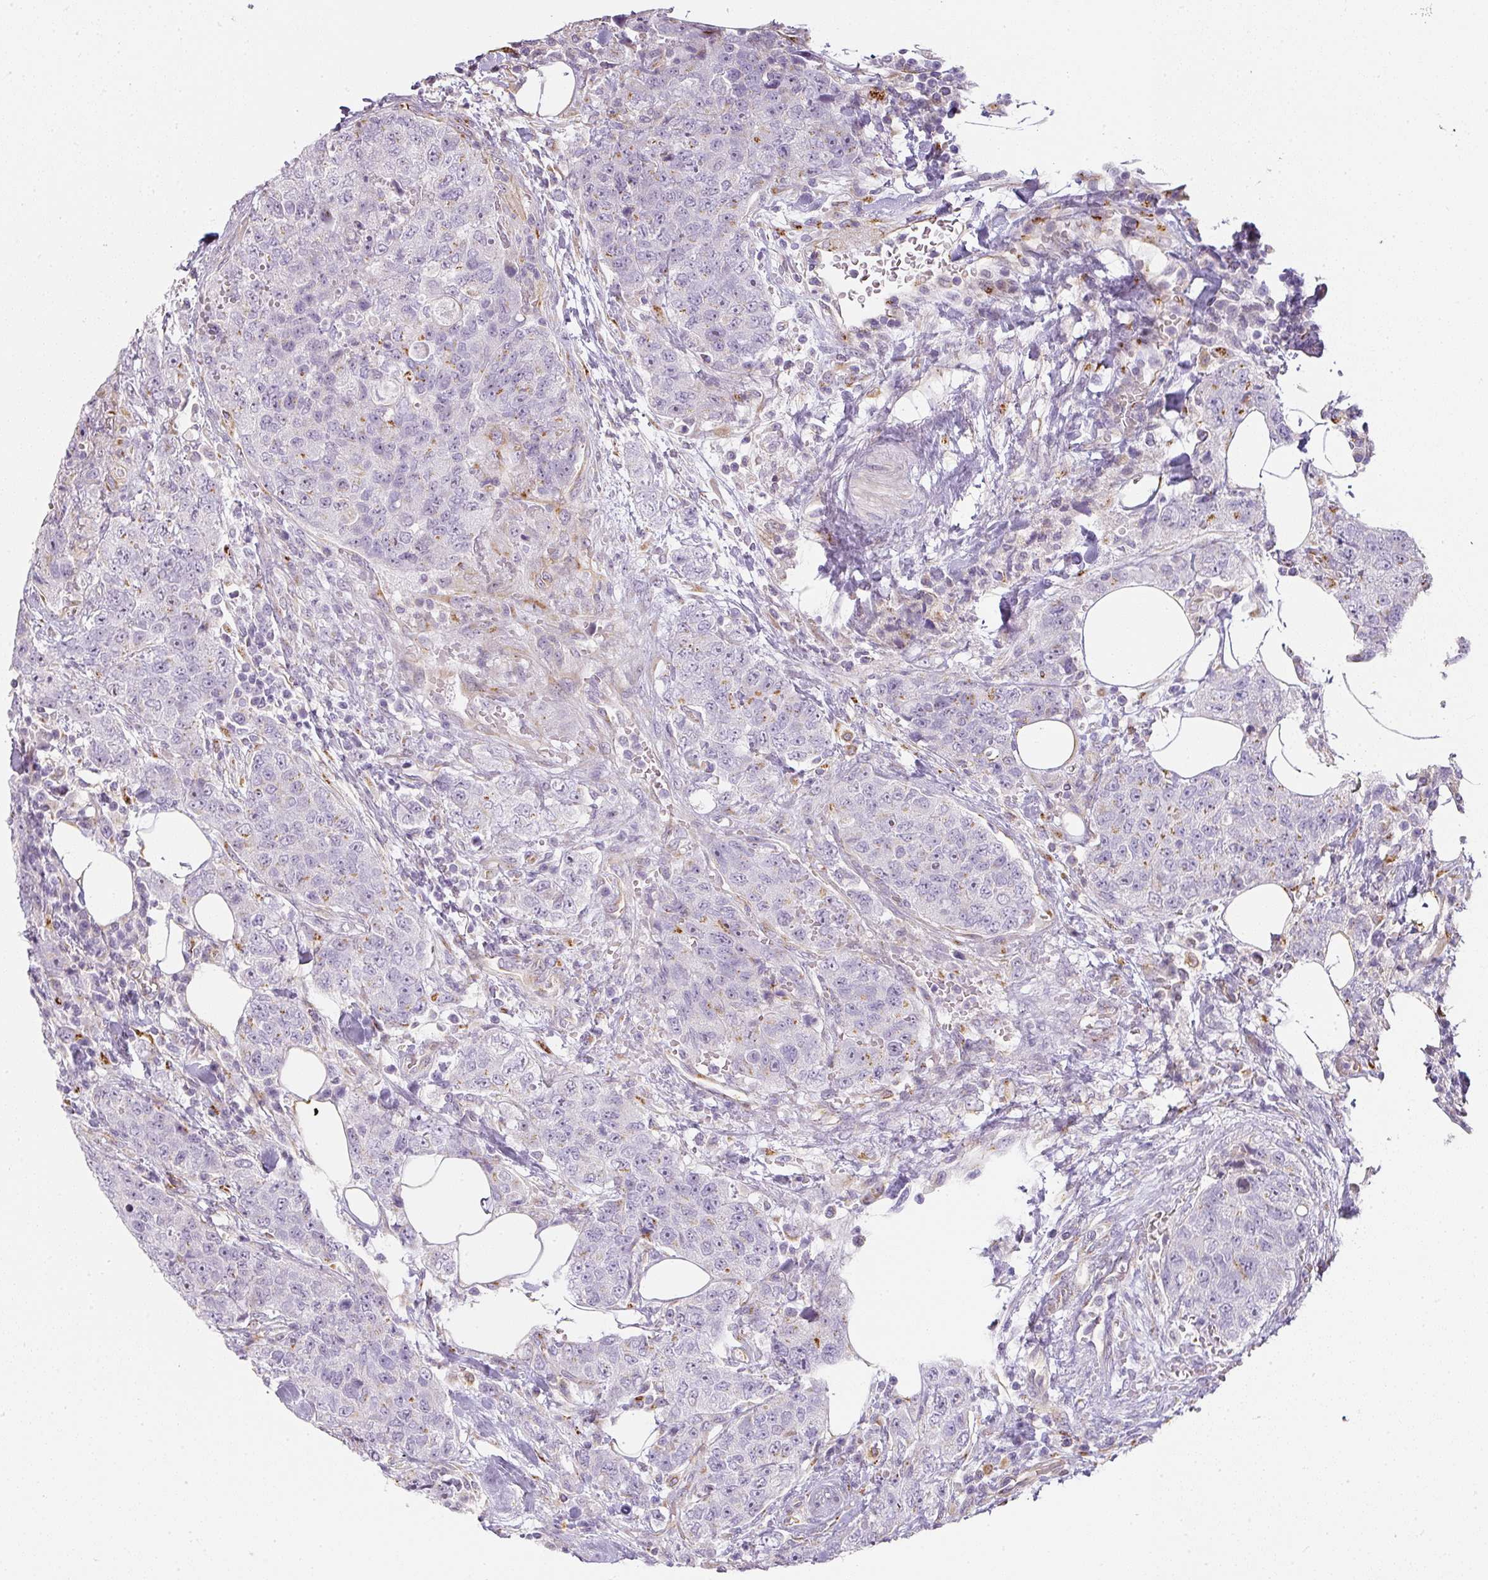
{"staining": {"intensity": "moderate", "quantity": "<25%", "location": "cytoplasmic/membranous"}, "tissue": "urothelial cancer", "cell_type": "Tumor cells", "image_type": "cancer", "snomed": [{"axis": "morphology", "description": "Urothelial carcinoma, High grade"}, {"axis": "topography", "description": "Urinary bladder"}], "caption": "High-grade urothelial carcinoma stained with a protein marker demonstrates moderate staining in tumor cells.", "gene": "ATP8B2", "patient": {"sex": "female", "age": 78}}